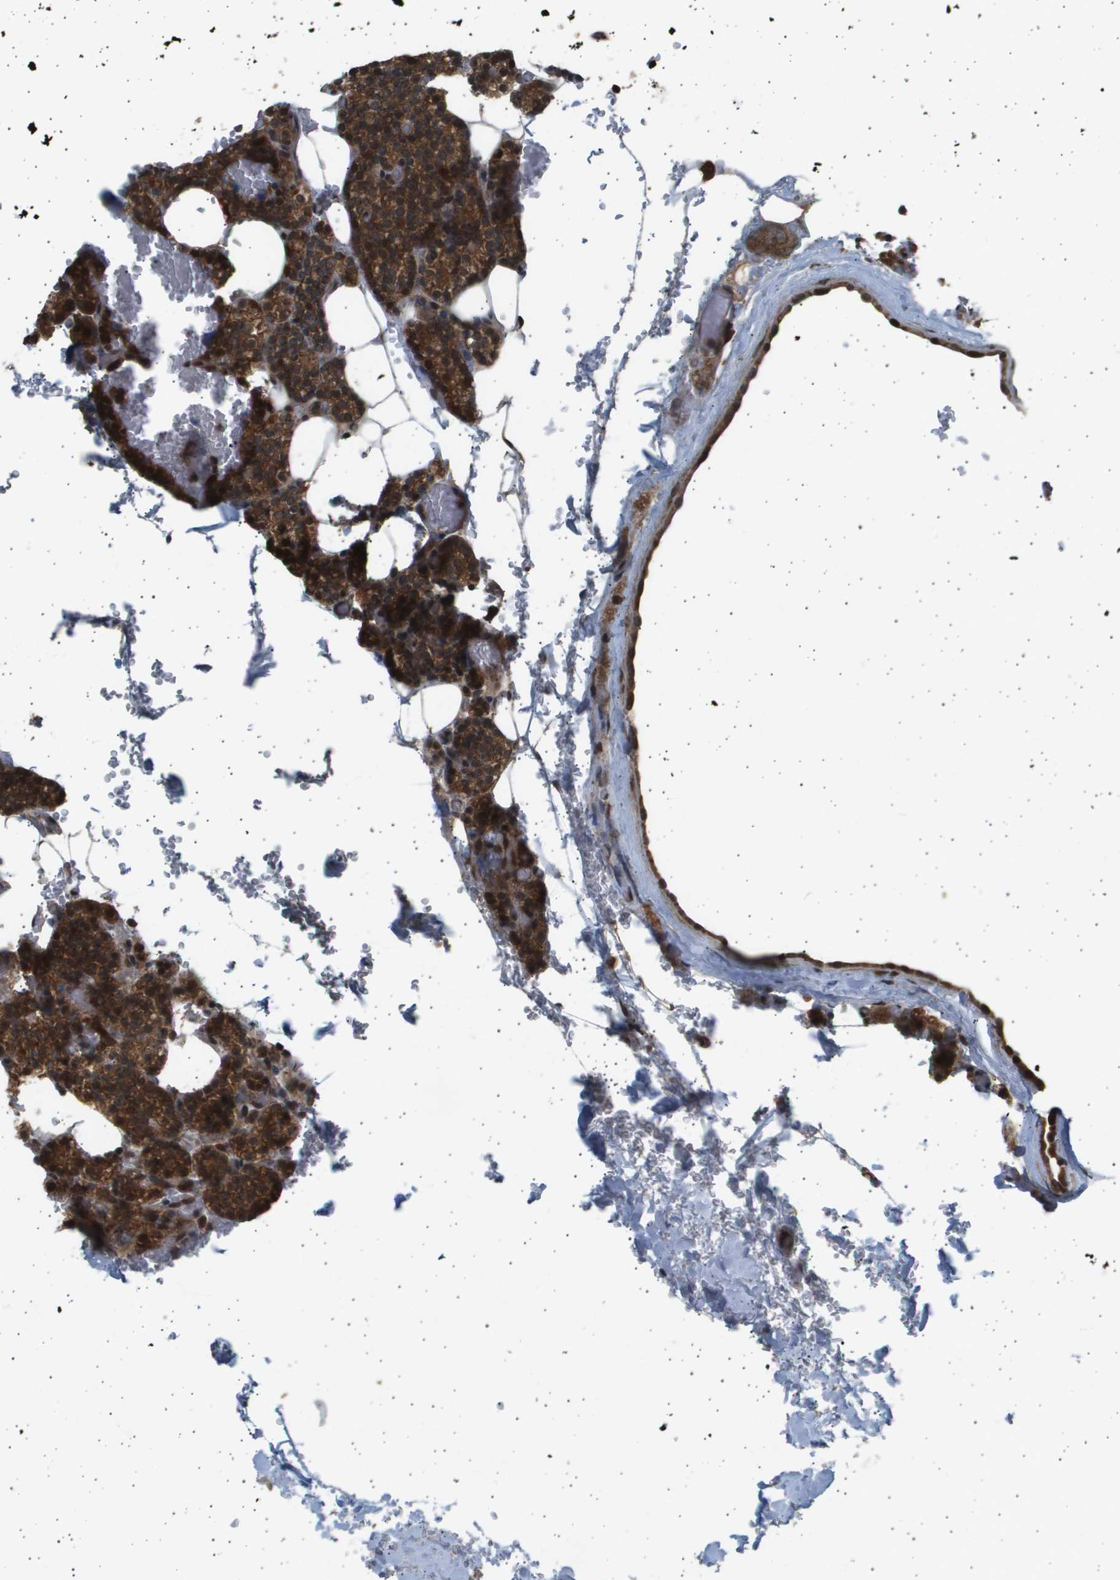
{"staining": {"intensity": "strong", "quantity": ">75%", "location": "cytoplasmic/membranous,nuclear"}, "tissue": "parathyroid gland", "cell_type": "Glandular cells", "image_type": "normal", "snomed": [{"axis": "morphology", "description": "Normal tissue, NOS"}, {"axis": "morphology", "description": "Inflammation chronic"}, {"axis": "morphology", "description": "Goiter, colloid"}, {"axis": "topography", "description": "Thyroid gland"}, {"axis": "topography", "description": "Parathyroid gland"}], "caption": "An IHC histopathology image of normal tissue is shown. Protein staining in brown labels strong cytoplasmic/membranous,nuclear positivity in parathyroid gland within glandular cells. (Stains: DAB (3,3'-diaminobenzidine) in brown, nuclei in blue, Microscopy: brightfield microscopy at high magnification).", "gene": "TNRC6A", "patient": {"sex": "male", "age": 65}}